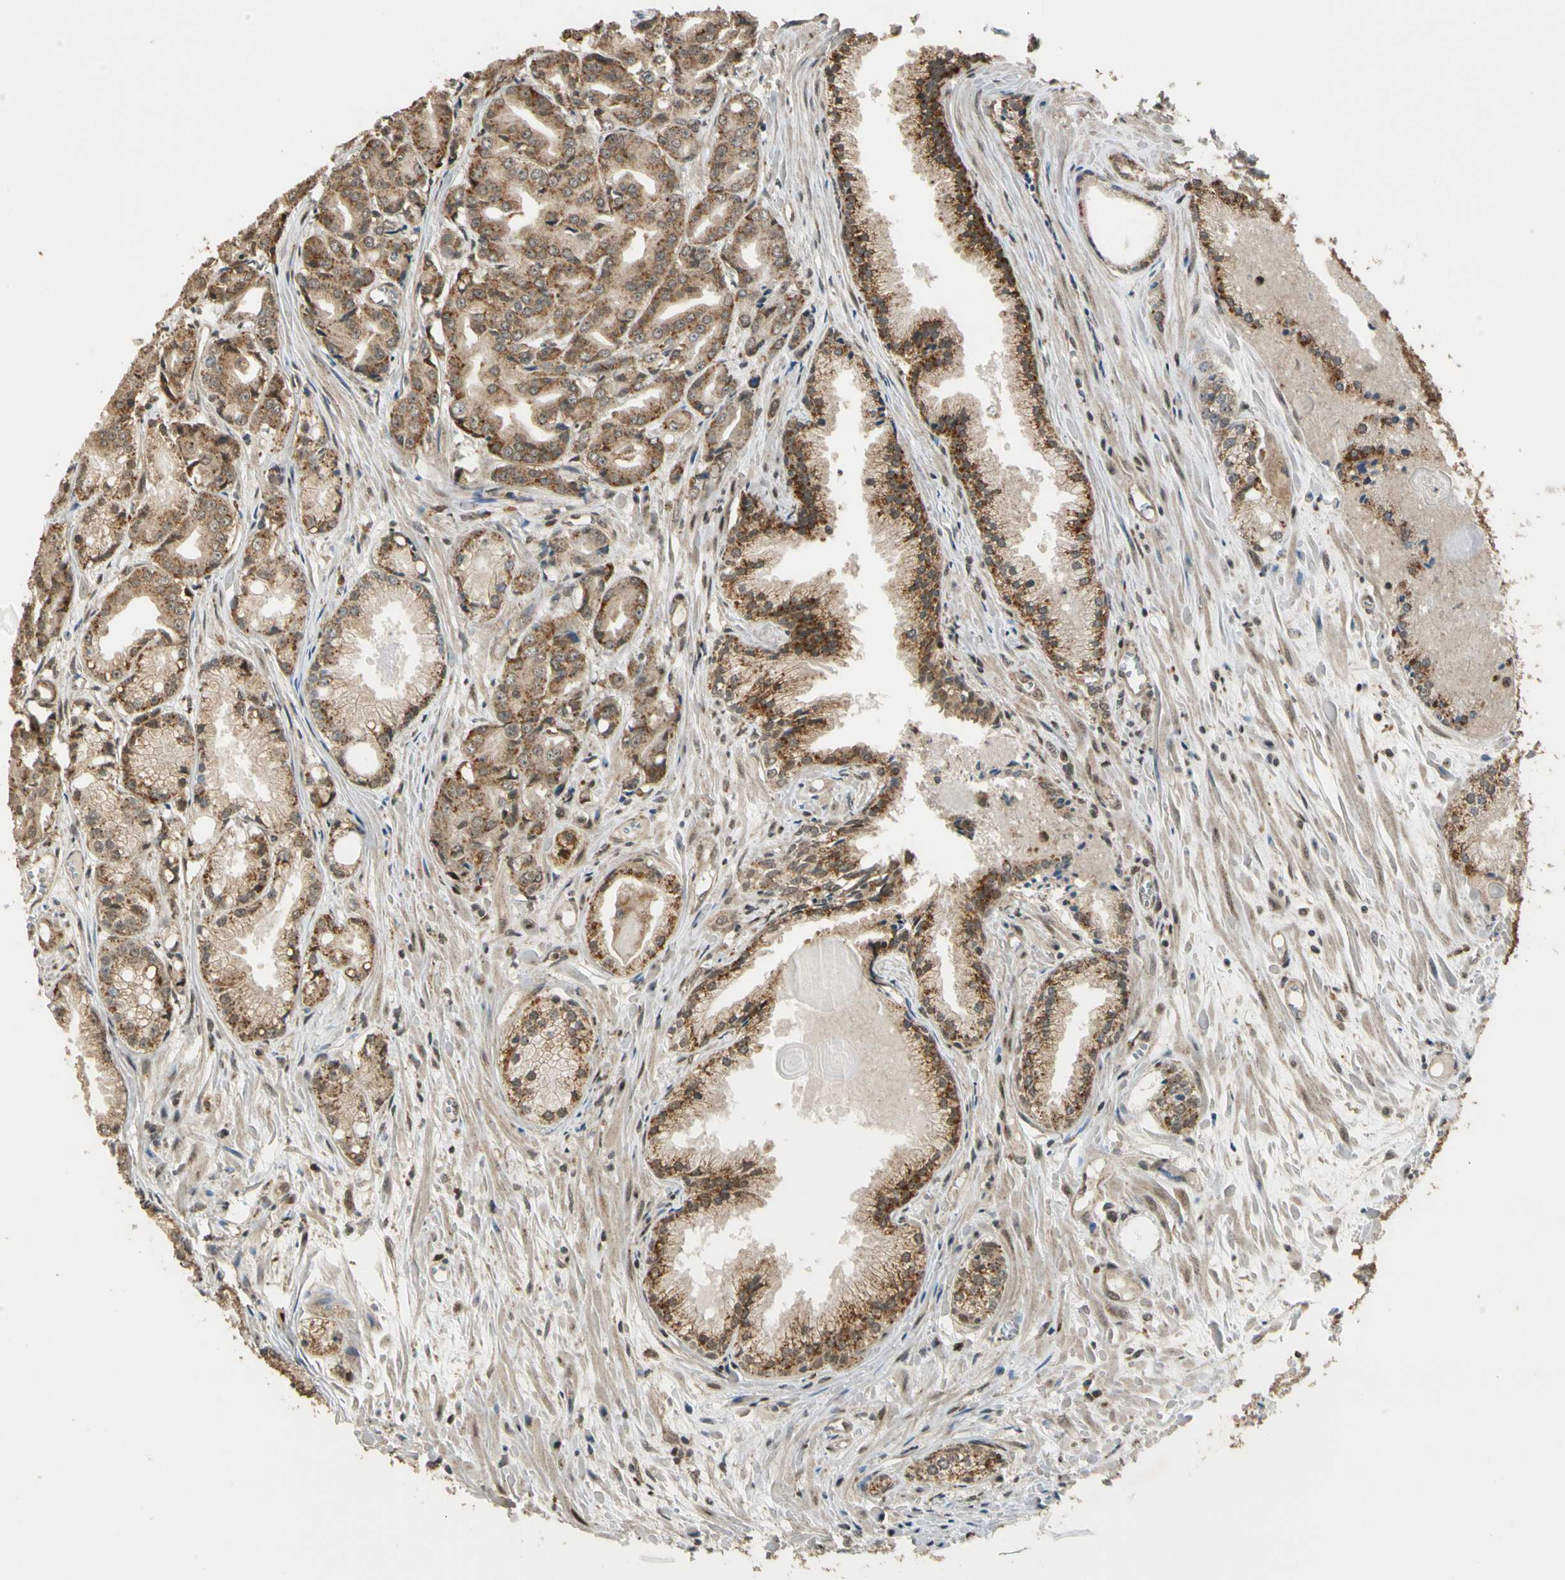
{"staining": {"intensity": "moderate", "quantity": ">75%", "location": "cytoplasmic/membranous"}, "tissue": "prostate cancer", "cell_type": "Tumor cells", "image_type": "cancer", "snomed": [{"axis": "morphology", "description": "Adenocarcinoma, Low grade"}, {"axis": "topography", "description": "Prostate"}], "caption": "A photomicrograph showing moderate cytoplasmic/membranous staining in about >75% of tumor cells in prostate cancer (low-grade adenocarcinoma), as visualized by brown immunohistochemical staining.", "gene": "LAMTOR1", "patient": {"sex": "male", "age": 72}}